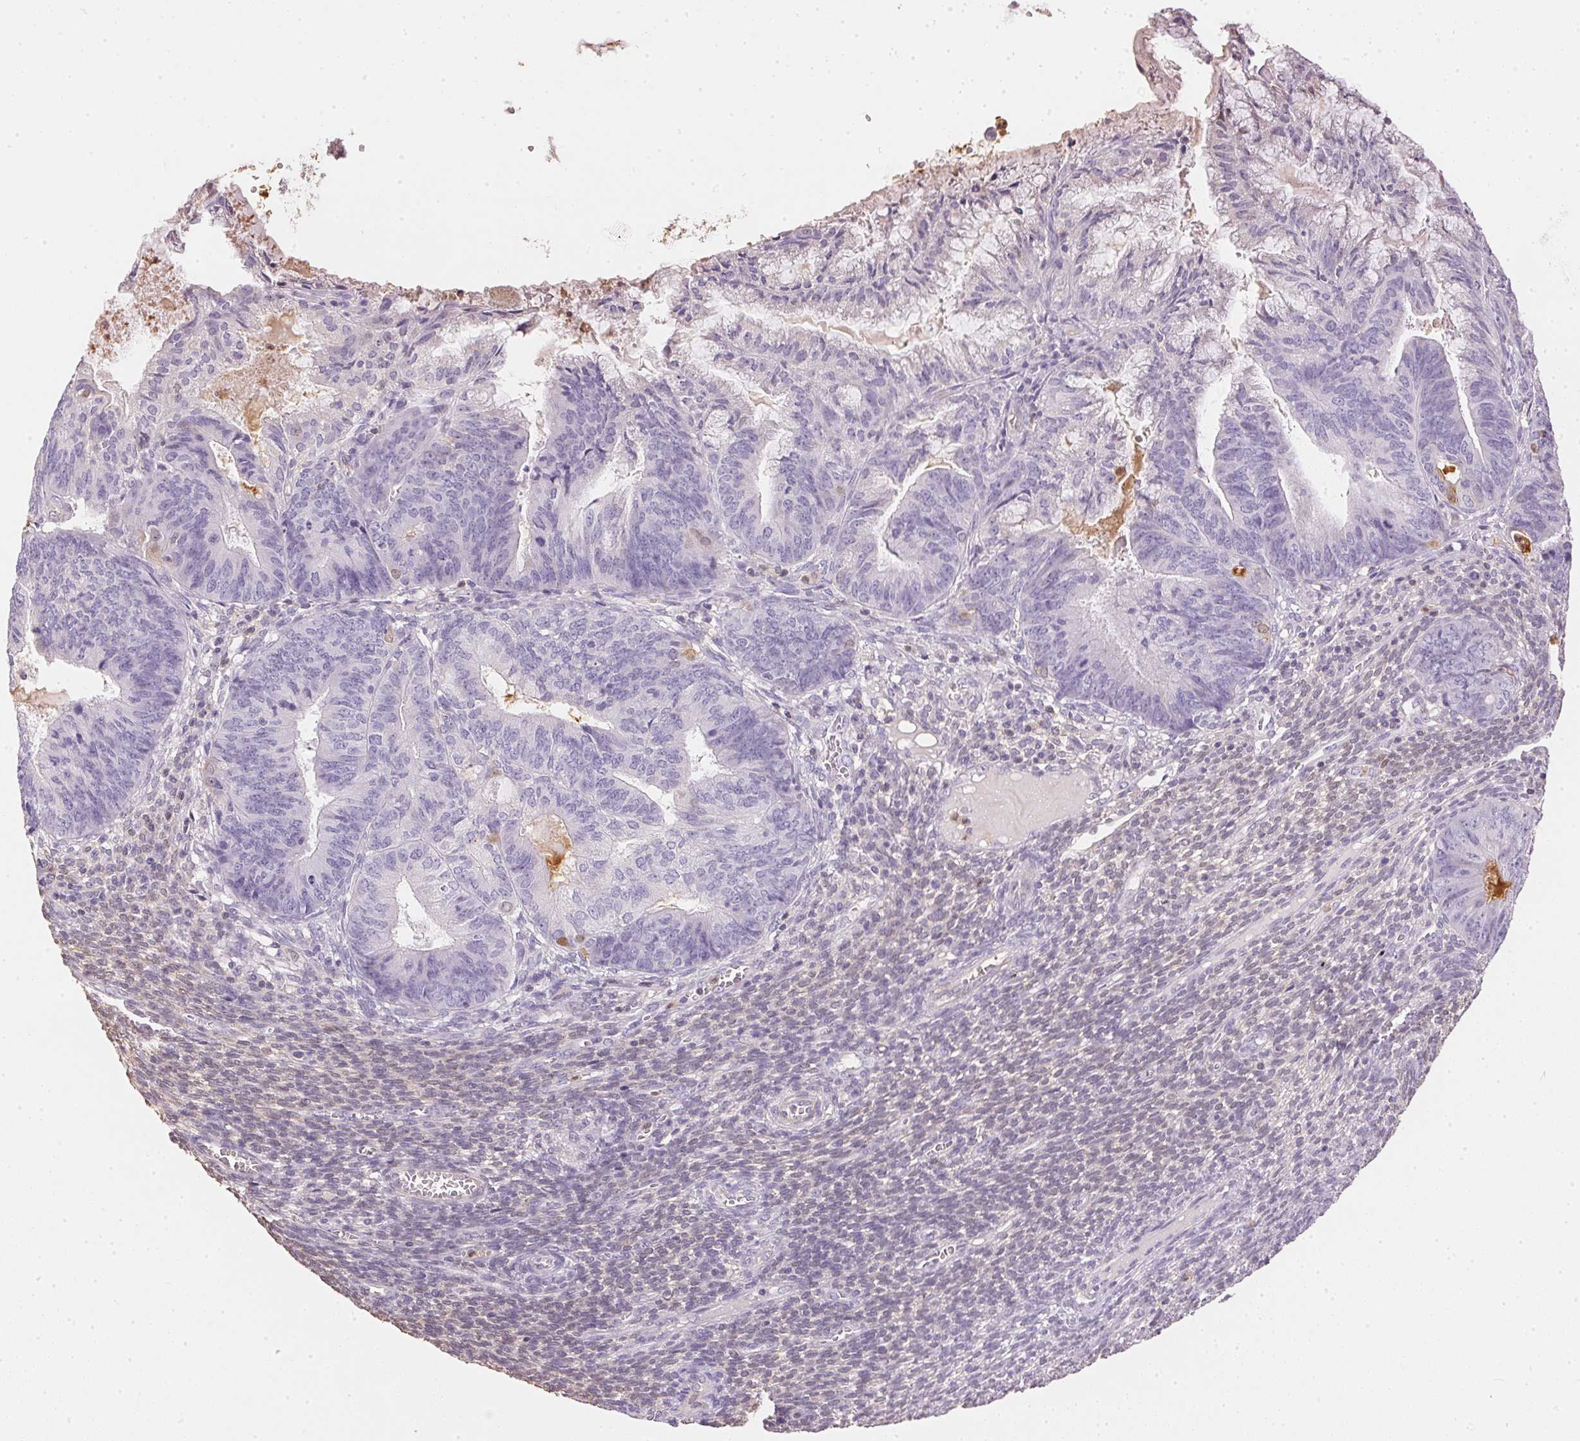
{"staining": {"intensity": "negative", "quantity": "none", "location": "none"}, "tissue": "endometrial cancer", "cell_type": "Tumor cells", "image_type": "cancer", "snomed": [{"axis": "morphology", "description": "Adenocarcinoma, NOS"}, {"axis": "topography", "description": "Endometrium"}], "caption": "DAB (3,3'-diaminobenzidine) immunohistochemical staining of endometrial cancer demonstrates no significant expression in tumor cells. The staining is performed using DAB (3,3'-diaminobenzidine) brown chromogen with nuclei counter-stained in using hematoxylin.", "gene": "S100A3", "patient": {"sex": "female", "age": 86}}